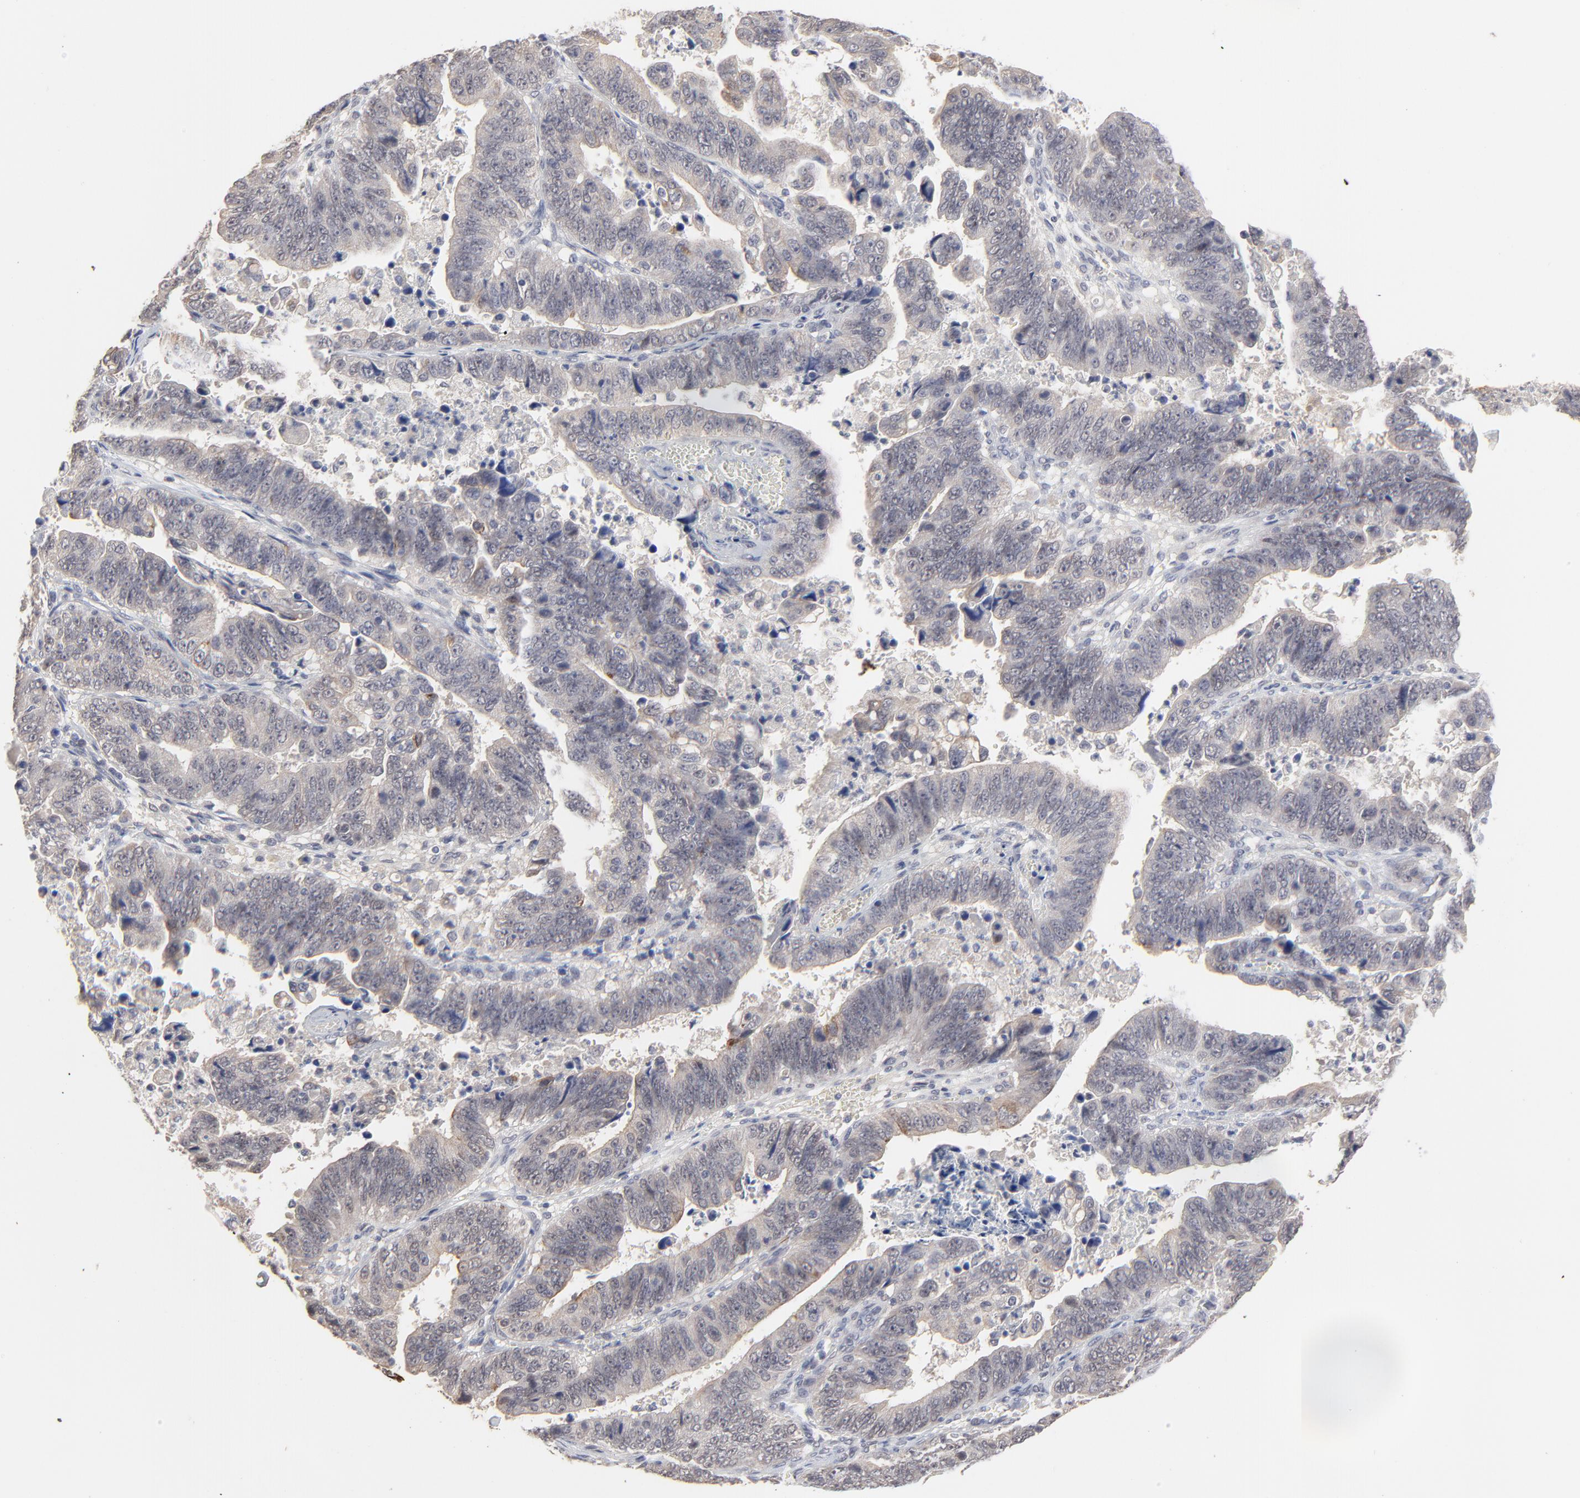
{"staining": {"intensity": "negative", "quantity": "none", "location": "none"}, "tissue": "stomach cancer", "cell_type": "Tumor cells", "image_type": "cancer", "snomed": [{"axis": "morphology", "description": "Adenocarcinoma, NOS"}, {"axis": "topography", "description": "Stomach, upper"}], "caption": "Stomach cancer stained for a protein using immunohistochemistry (IHC) displays no expression tumor cells.", "gene": "FAM199X", "patient": {"sex": "female", "age": 50}}